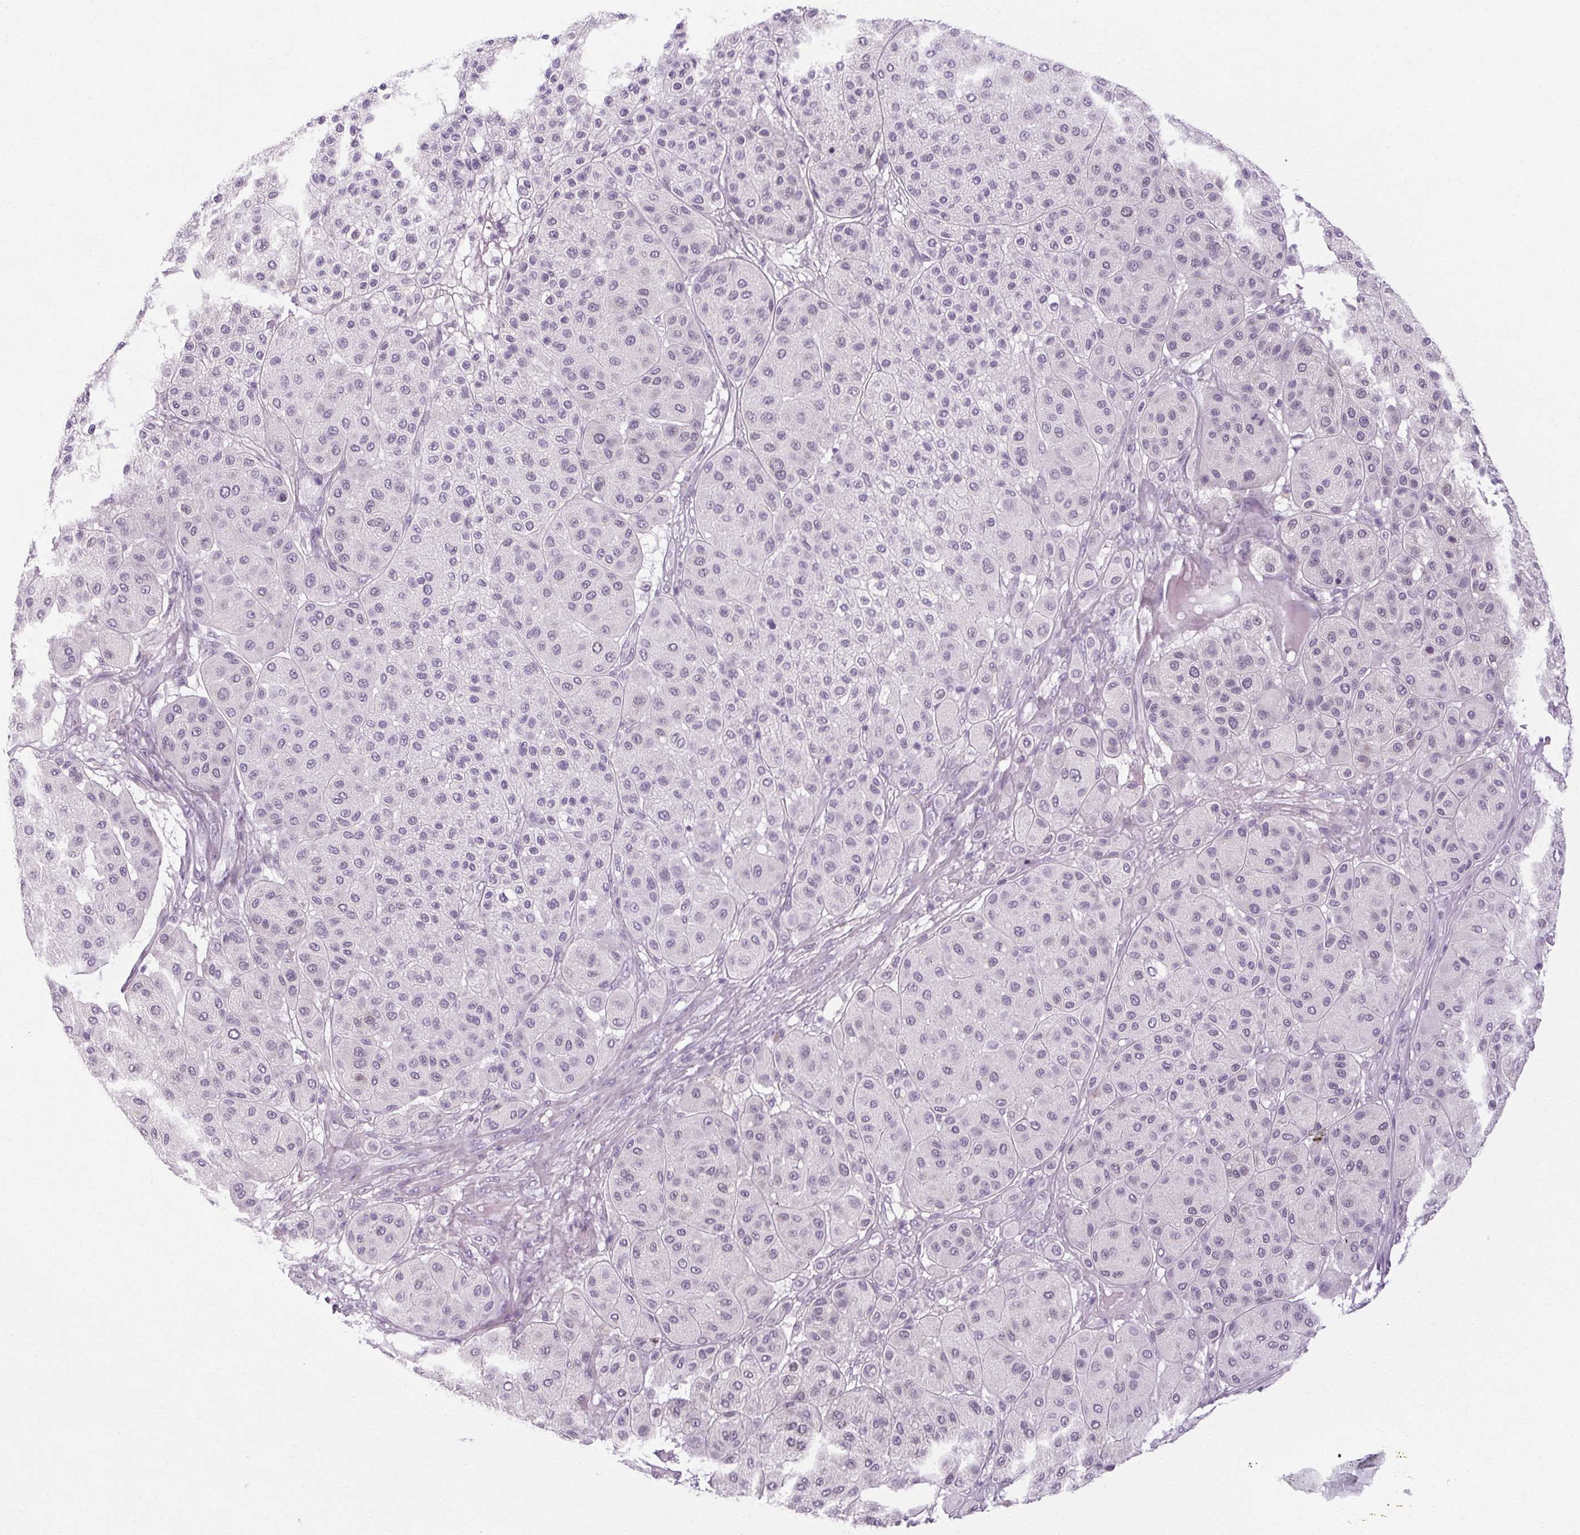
{"staining": {"intensity": "negative", "quantity": "none", "location": "none"}, "tissue": "melanoma", "cell_type": "Tumor cells", "image_type": "cancer", "snomed": [{"axis": "morphology", "description": "Malignant melanoma, Metastatic site"}, {"axis": "topography", "description": "Smooth muscle"}], "caption": "The immunohistochemistry image has no significant staining in tumor cells of malignant melanoma (metastatic site) tissue.", "gene": "POMC", "patient": {"sex": "male", "age": 41}}